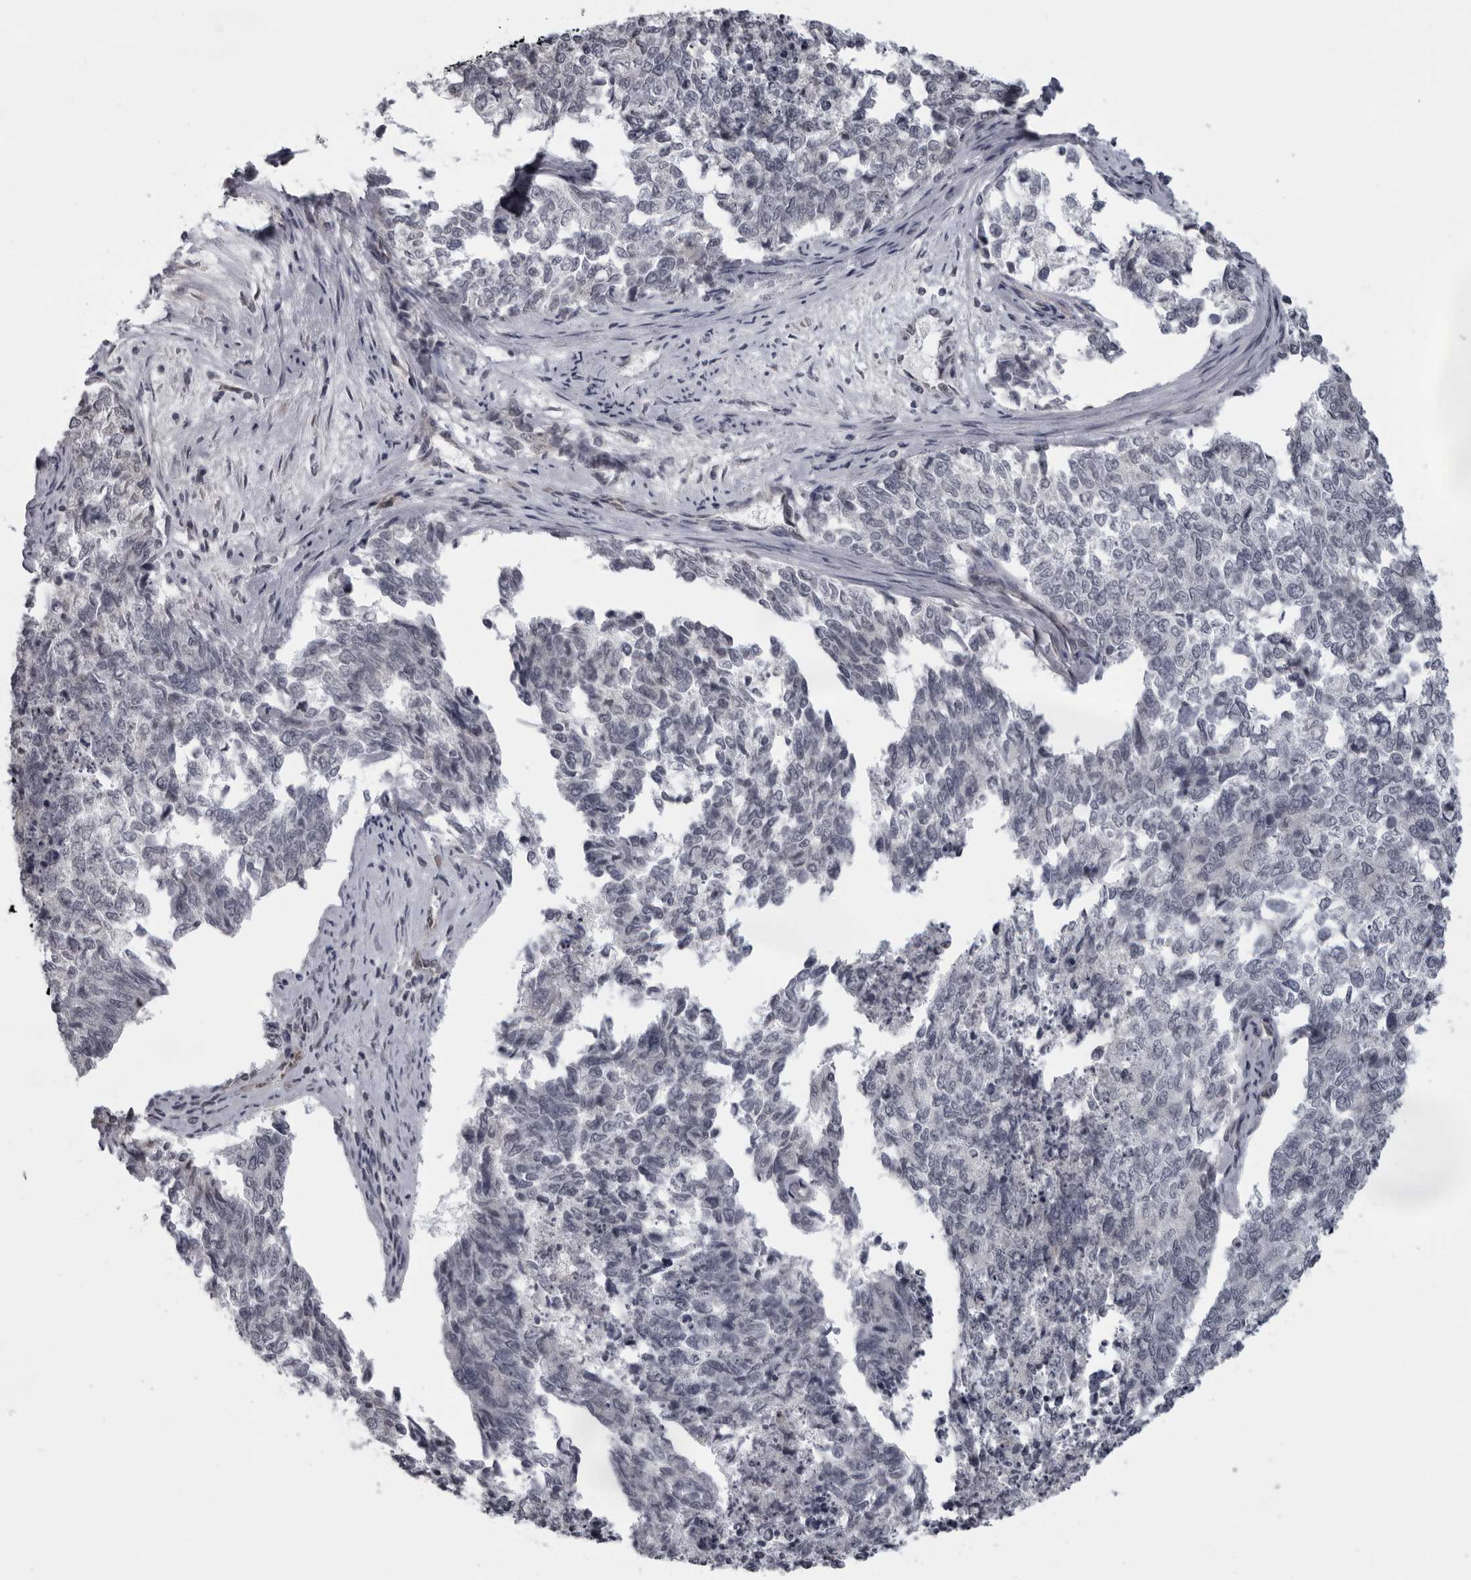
{"staining": {"intensity": "negative", "quantity": "none", "location": "none"}, "tissue": "cervical cancer", "cell_type": "Tumor cells", "image_type": "cancer", "snomed": [{"axis": "morphology", "description": "Squamous cell carcinoma, NOS"}, {"axis": "topography", "description": "Cervix"}], "caption": "High magnification brightfield microscopy of cervical cancer (squamous cell carcinoma) stained with DAB (3,3'-diaminobenzidine) (brown) and counterstained with hematoxylin (blue): tumor cells show no significant positivity. Brightfield microscopy of immunohistochemistry stained with DAB (3,3'-diaminobenzidine) (brown) and hematoxylin (blue), captured at high magnification.", "gene": "MAPK12", "patient": {"sex": "female", "age": 63}}